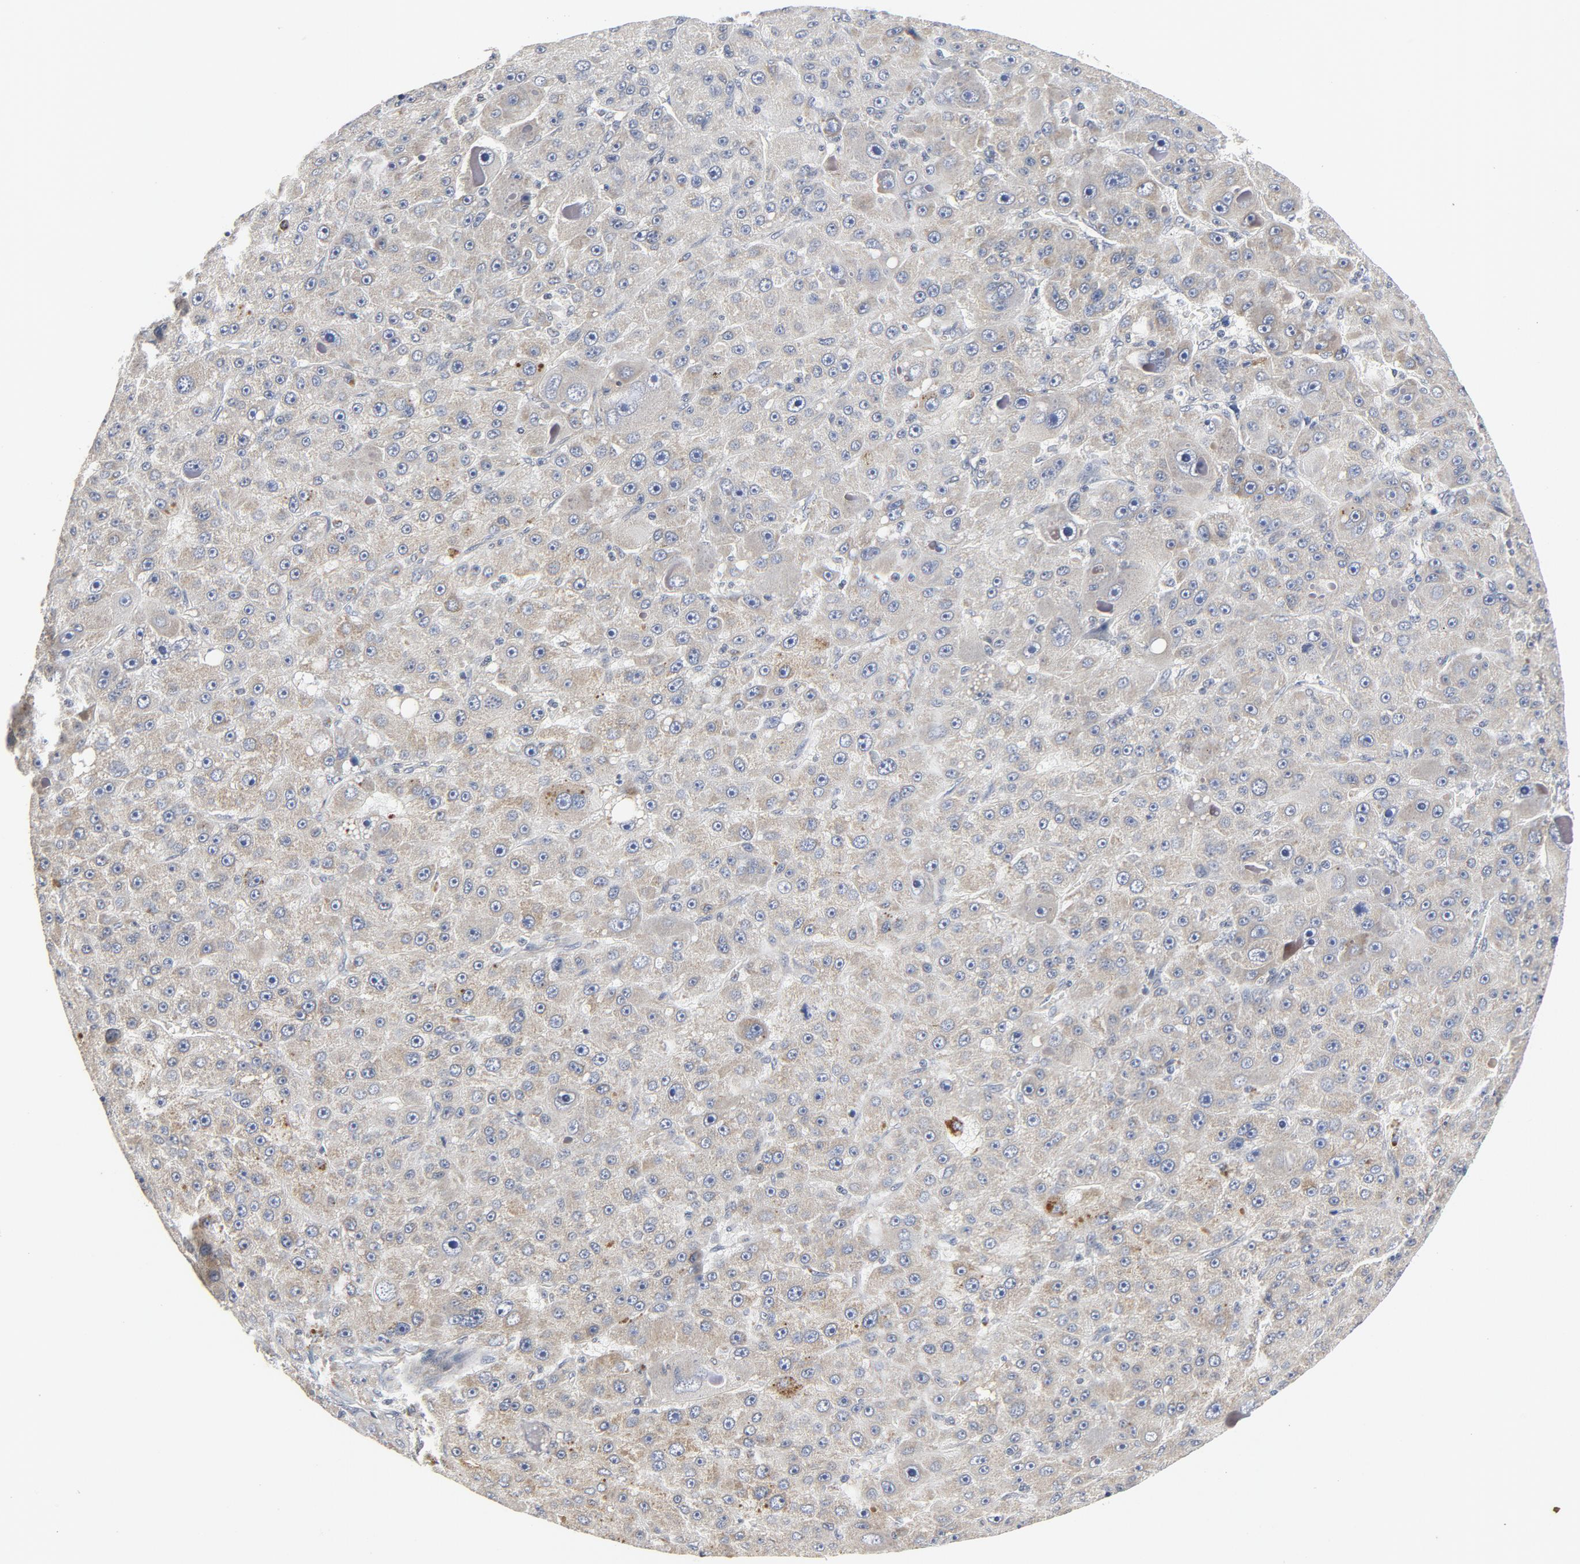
{"staining": {"intensity": "weak", "quantity": ">75%", "location": "cytoplasmic/membranous"}, "tissue": "liver cancer", "cell_type": "Tumor cells", "image_type": "cancer", "snomed": [{"axis": "morphology", "description": "Carcinoma, Hepatocellular, NOS"}, {"axis": "topography", "description": "Liver"}], "caption": "A brown stain shows weak cytoplasmic/membranous staining of a protein in hepatocellular carcinoma (liver) tumor cells.", "gene": "C14orf119", "patient": {"sex": "male", "age": 76}}